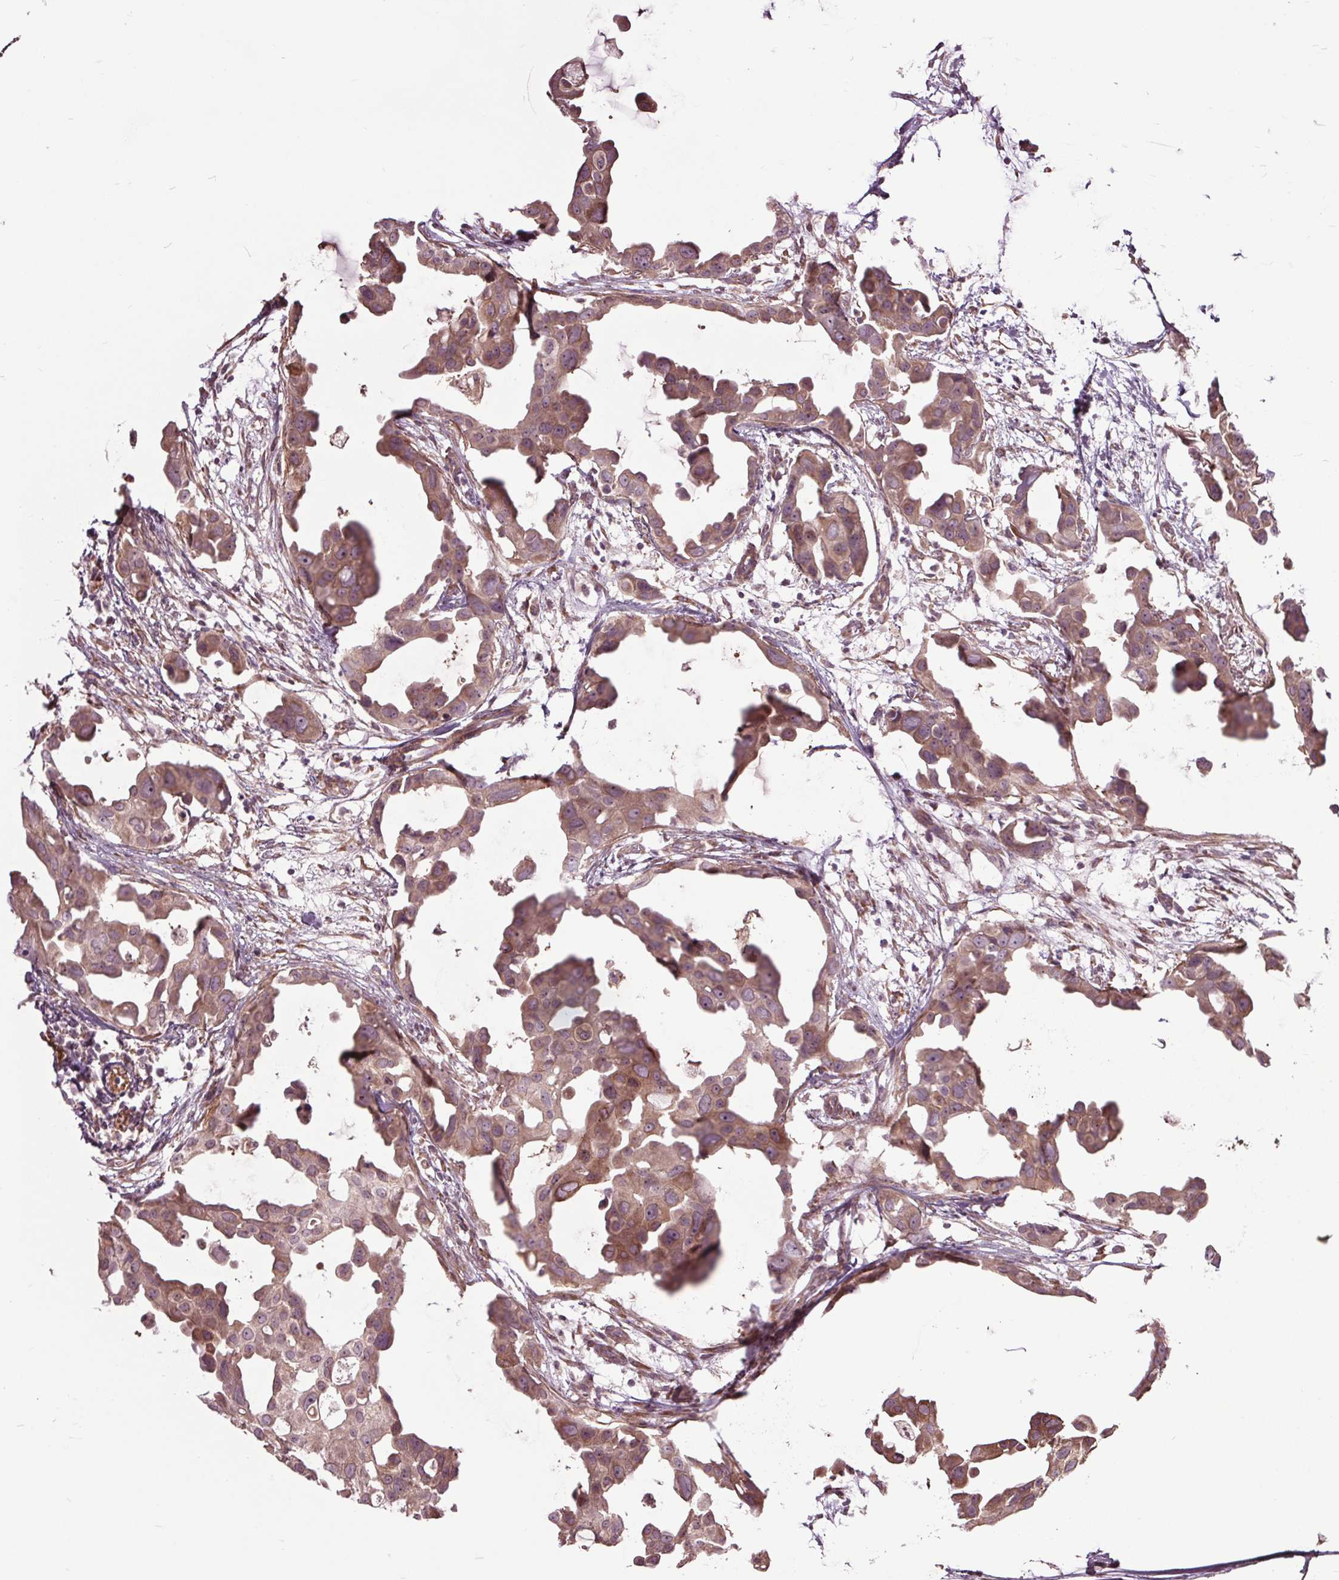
{"staining": {"intensity": "moderate", "quantity": ">75%", "location": "cytoplasmic/membranous"}, "tissue": "breast cancer", "cell_type": "Tumor cells", "image_type": "cancer", "snomed": [{"axis": "morphology", "description": "Duct carcinoma"}, {"axis": "topography", "description": "Breast"}], "caption": "Immunohistochemistry (IHC) photomicrograph of neoplastic tissue: human breast intraductal carcinoma stained using immunohistochemistry exhibits medium levels of moderate protein expression localized specifically in the cytoplasmic/membranous of tumor cells, appearing as a cytoplasmic/membranous brown color.", "gene": "HAUS5", "patient": {"sex": "female", "age": 38}}